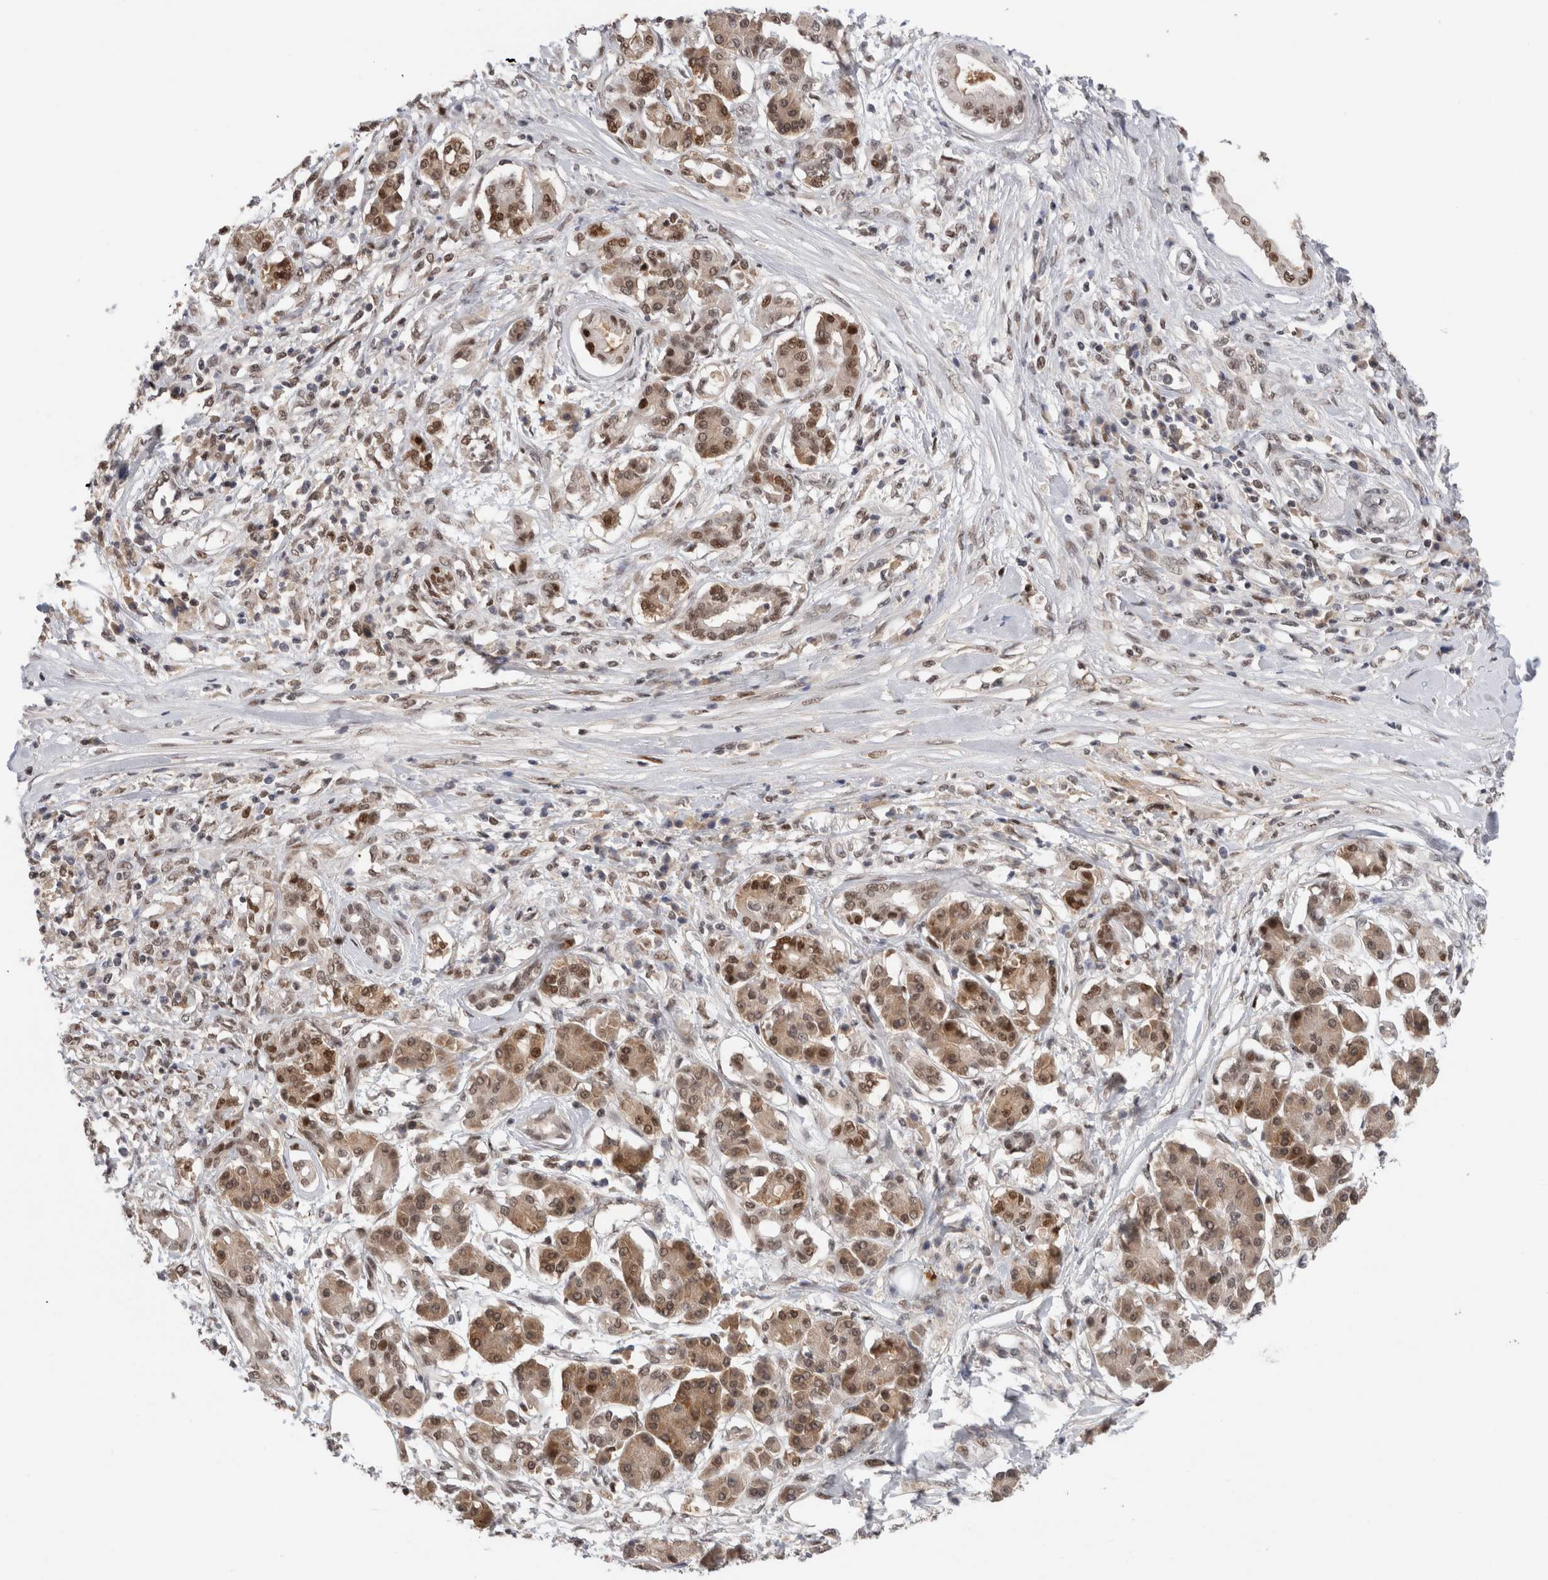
{"staining": {"intensity": "moderate", "quantity": ">75%", "location": "cytoplasmic/membranous,nuclear"}, "tissue": "pancreatic cancer", "cell_type": "Tumor cells", "image_type": "cancer", "snomed": [{"axis": "morphology", "description": "Adenocarcinoma, NOS"}, {"axis": "topography", "description": "Pancreas"}], "caption": "IHC (DAB (3,3'-diaminobenzidine)) staining of human pancreatic cancer shows moderate cytoplasmic/membranous and nuclear protein expression in approximately >75% of tumor cells. The protein is stained brown, and the nuclei are stained in blue (DAB (3,3'-diaminobenzidine) IHC with brightfield microscopy, high magnification).", "gene": "ZNF521", "patient": {"sex": "female", "age": 56}}